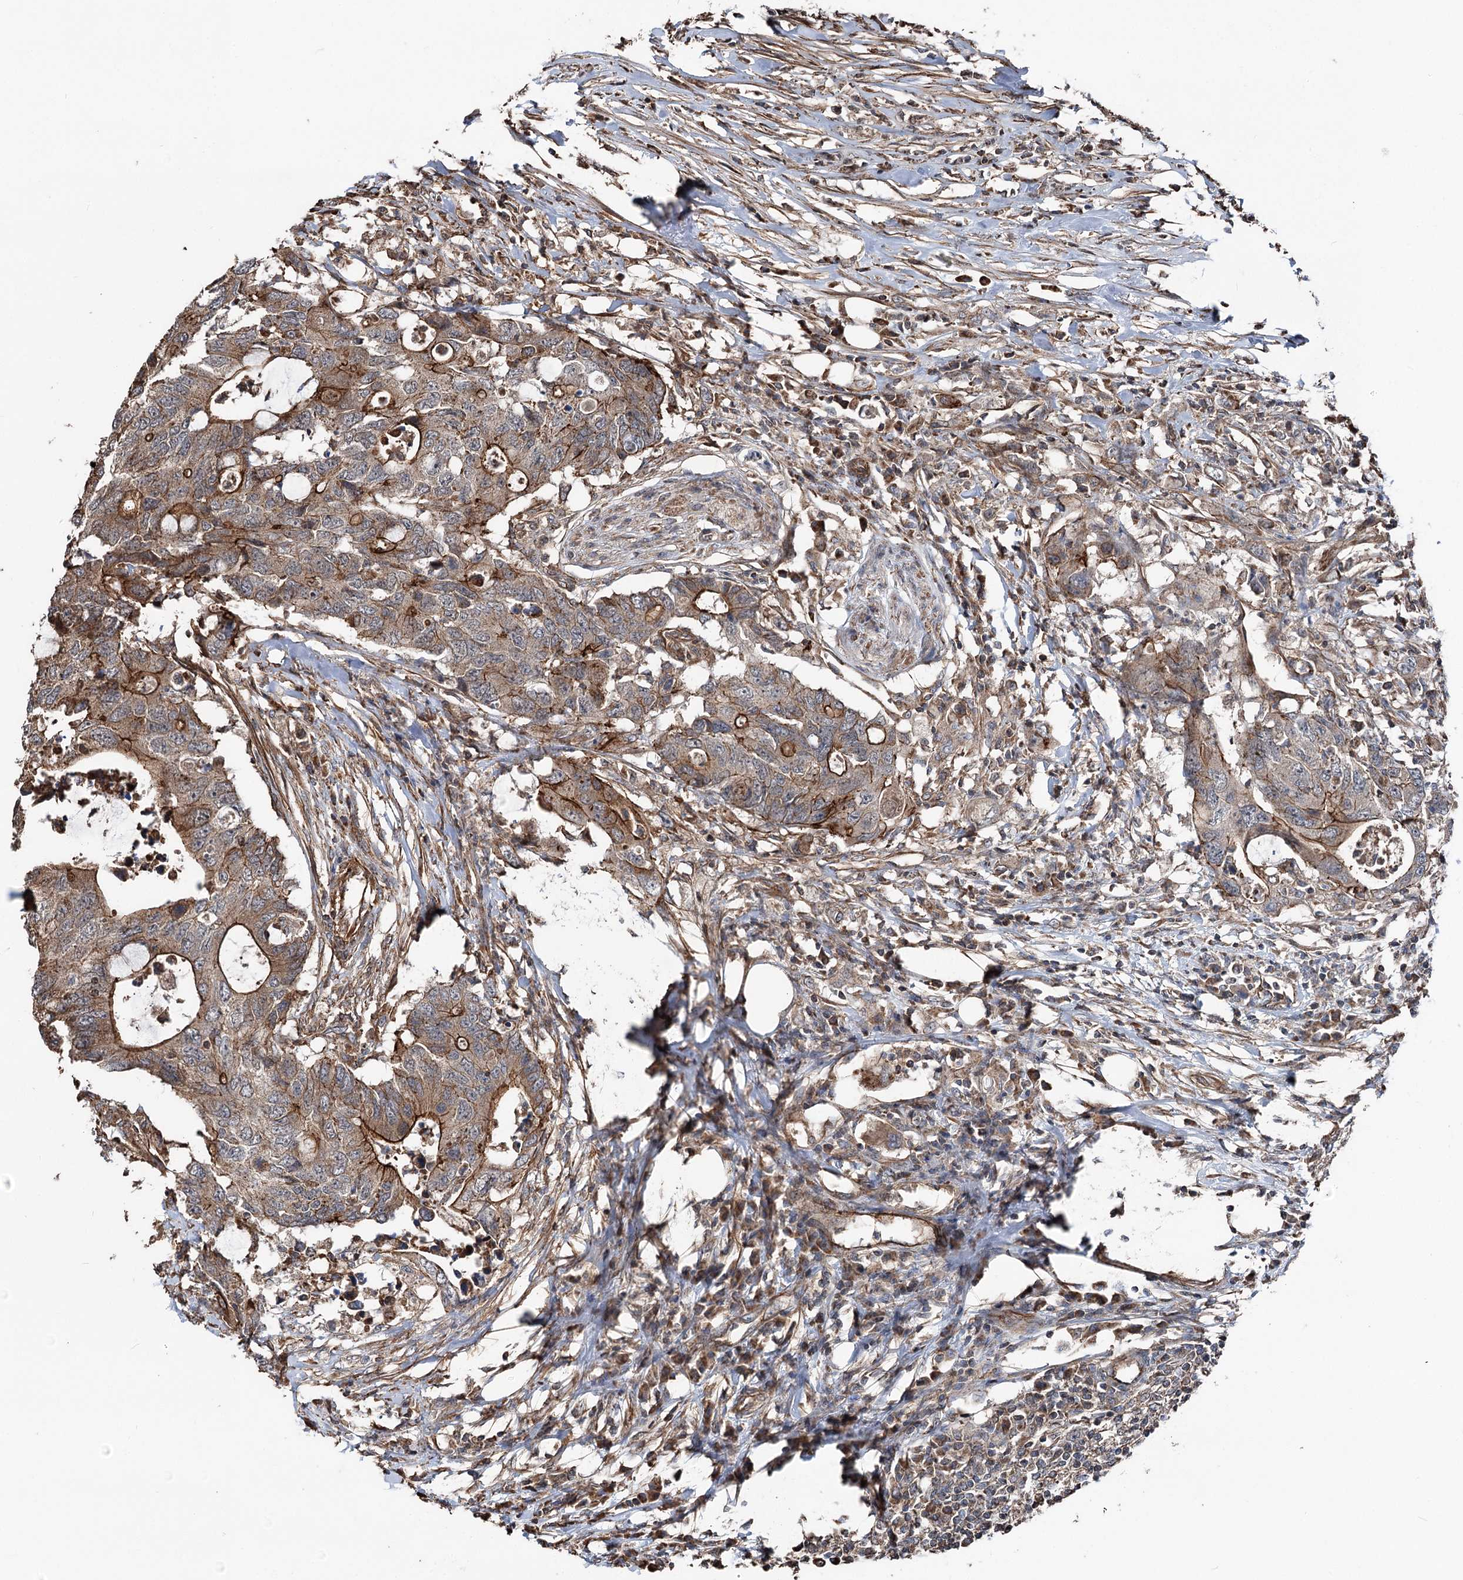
{"staining": {"intensity": "moderate", "quantity": ">75%", "location": "cytoplasmic/membranous"}, "tissue": "colorectal cancer", "cell_type": "Tumor cells", "image_type": "cancer", "snomed": [{"axis": "morphology", "description": "Adenocarcinoma, NOS"}, {"axis": "topography", "description": "Colon"}], "caption": "Brown immunohistochemical staining in colorectal cancer shows moderate cytoplasmic/membranous expression in approximately >75% of tumor cells. The staining is performed using DAB (3,3'-diaminobenzidine) brown chromogen to label protein expression. The nuclei are counter-stained blue using hematoxylin.", "gene": "ITFG2", "patient": {"sex": "male", "age": 71}}